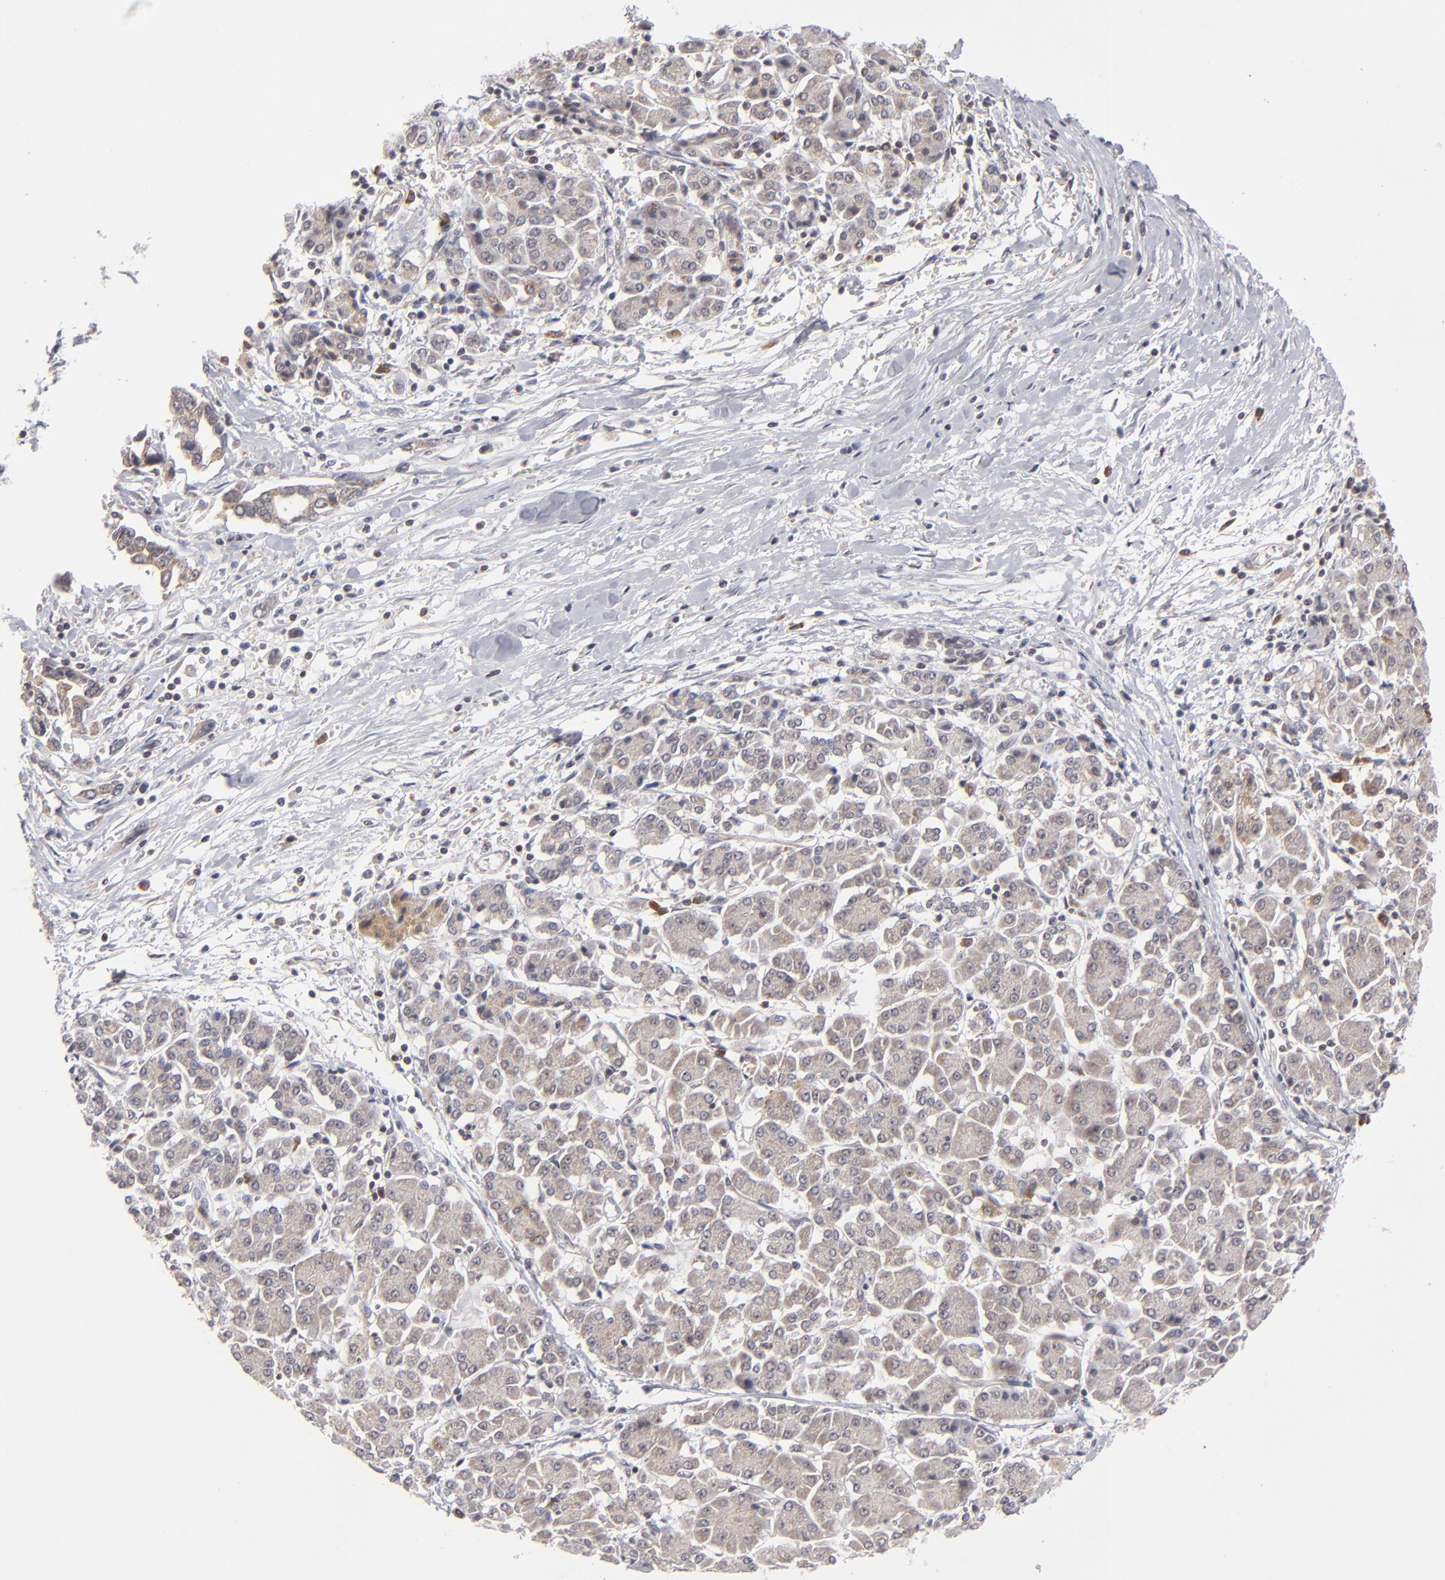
{"staining": {"intensity": "weak", "quantity": "<25%", "location": "cytoplasmic/membranous"}, "tissue": "pancreatic cancer", "cell_type": "Tumor cells", "image_type": "cancer", "snomed": [{"axis": "morphology", "description": "Adenocarcinoma, NOS"}, {"axis": "topography", "description": "Pancreas"}], "caption": "IHC of human adenocarcinoma (pancreatic) demonstrates no expression in tumor cells. Nuclei are stained in blue.", "gene": "GLCCI1", "patient": {"sex": "female", "age": 57}}